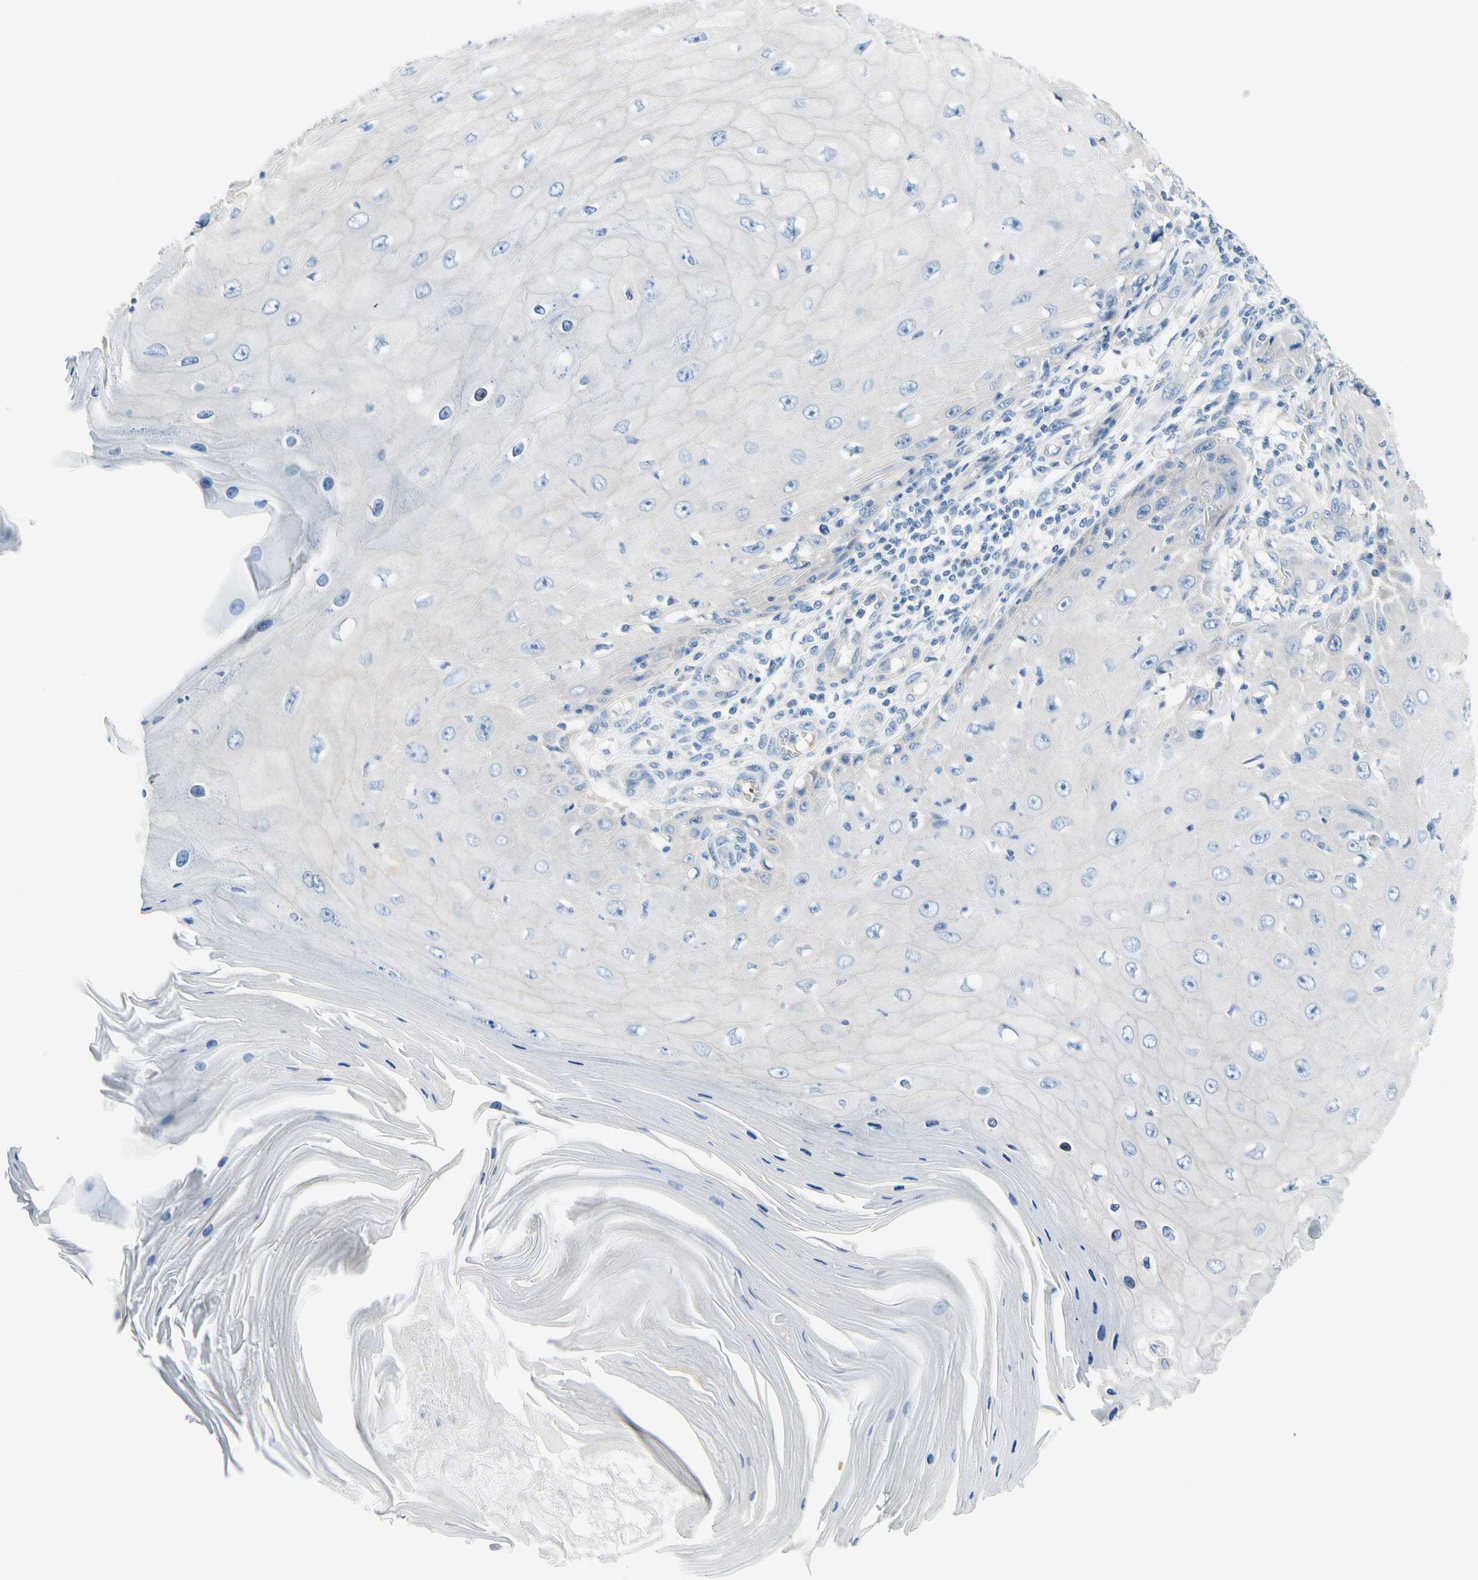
{"staining": {"intensity": "negative", "quantity": "none", "location": "none"}, "tissue": "skin cancer", "cell_type": "Tumor cells", "image_type": "cancer", "snomed": [{"axis": "morphology", "description": "Squamous cell carcinoma, NOS"}, {"axis": "topography", "description": "Skin"}], "caption": "Immunohistochemistry (IHC) image of neoplastic tissue: skin squamous cell carcinoma stained with DAB reveals no significant protein staining in tumor cells.", "gene": "FCER2", "patient": {"sex": "female", "age": 73}}